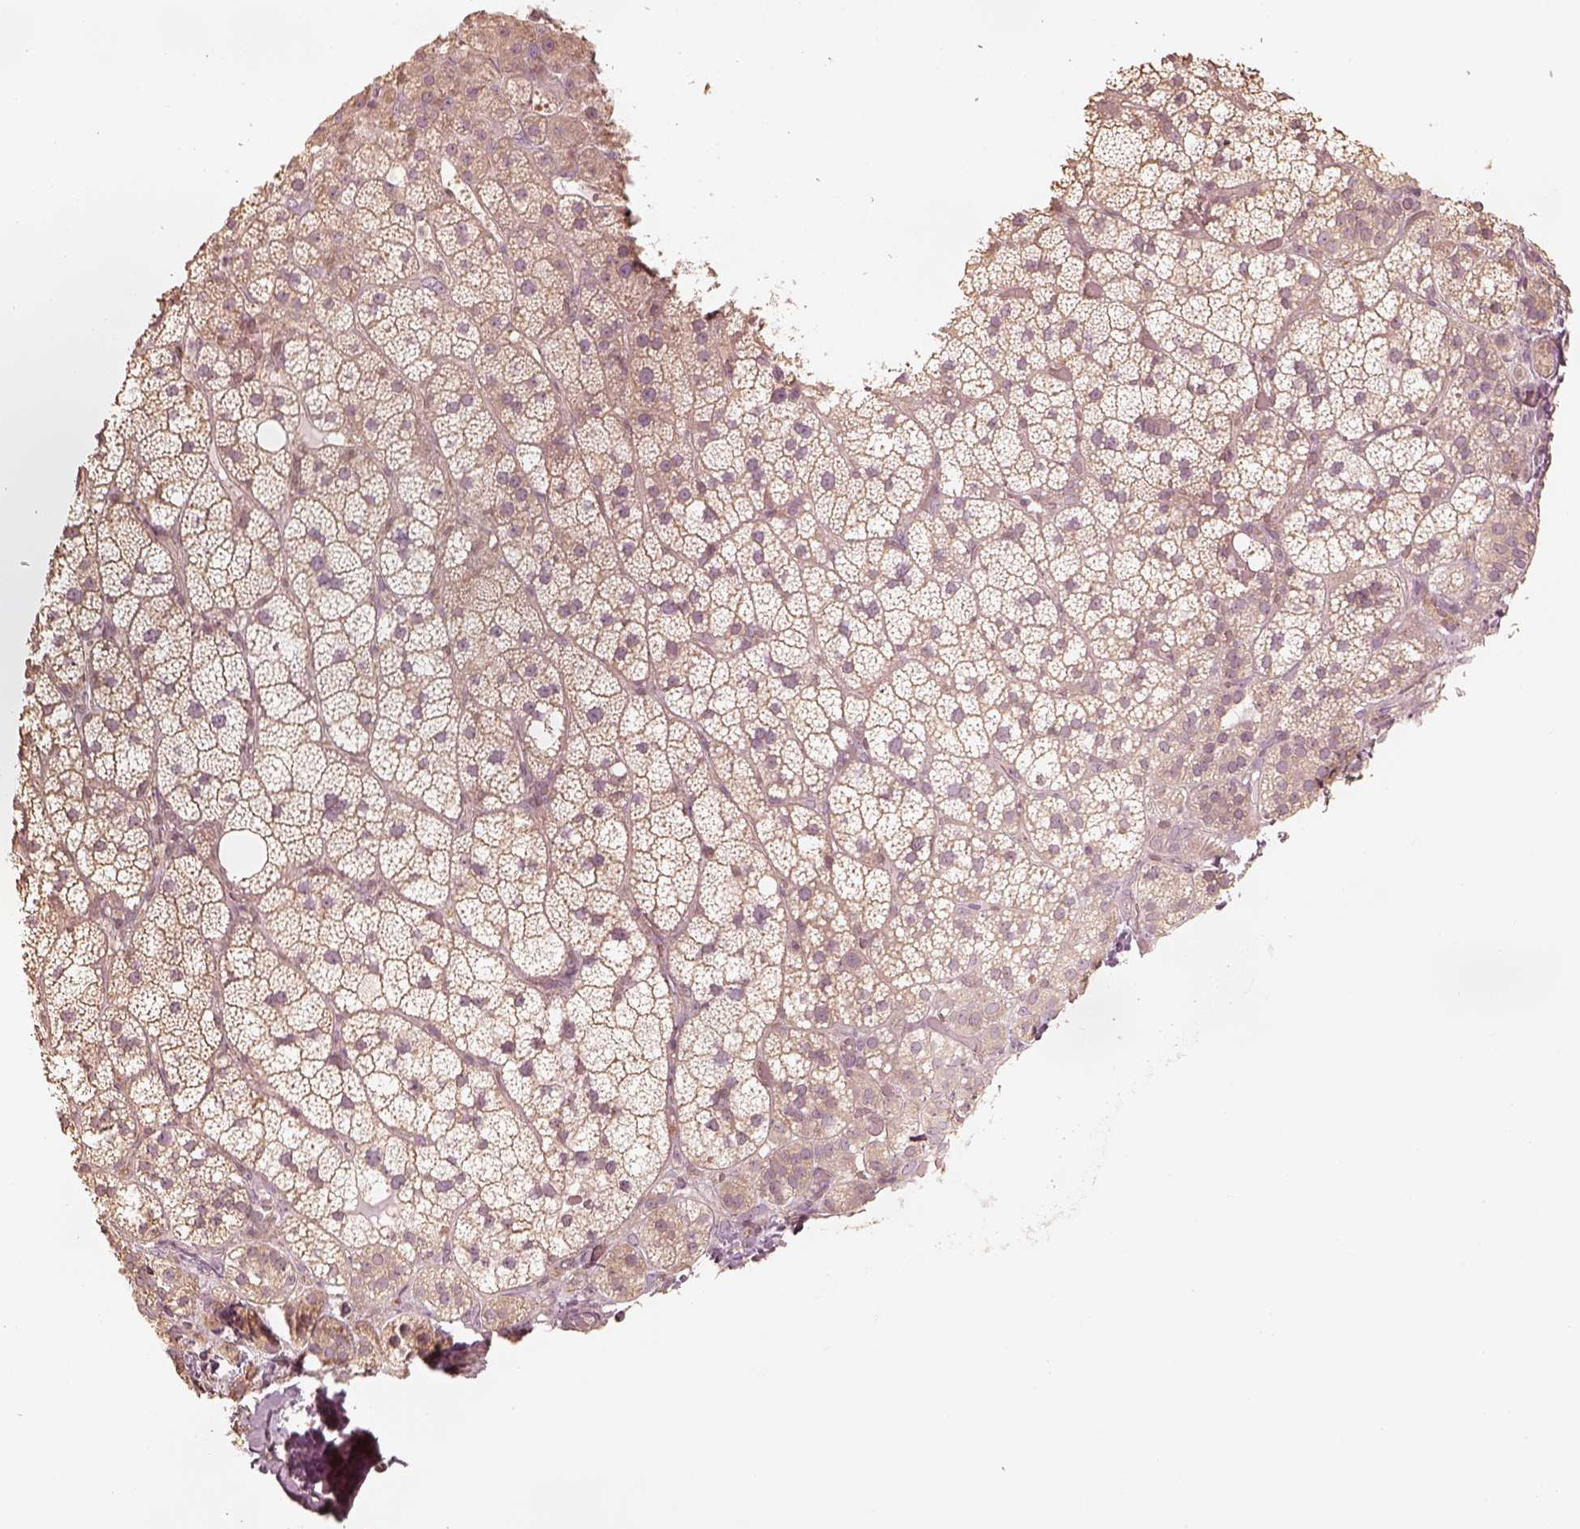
{"staining": {"intensity": "weak", "quantity": ">75%", "location": "cytoplasmic/membranous"}, "tissue": "adrenal gland", "cell_type": "Glandular cells", "image_type": "normal", "snomed": [{"axis": "morphology", "description": "Normal tissue, NOS"}, {"axis": "topography", "description": "Adrenal gland"}], "caption": "DAB (3,3'-diaminobenzidine) immunohistochemical staining of unremarkable human adrenal gland demonstrates weak cytoplasmic/membranous protein positivity in approximately >75% of glandular cells. Immunohistochemistry (ihc) stains the protein in brown and the nuclei are stained blue.", "gene": "KIF5C", "patient": {"sex": "male", "age": 53}}